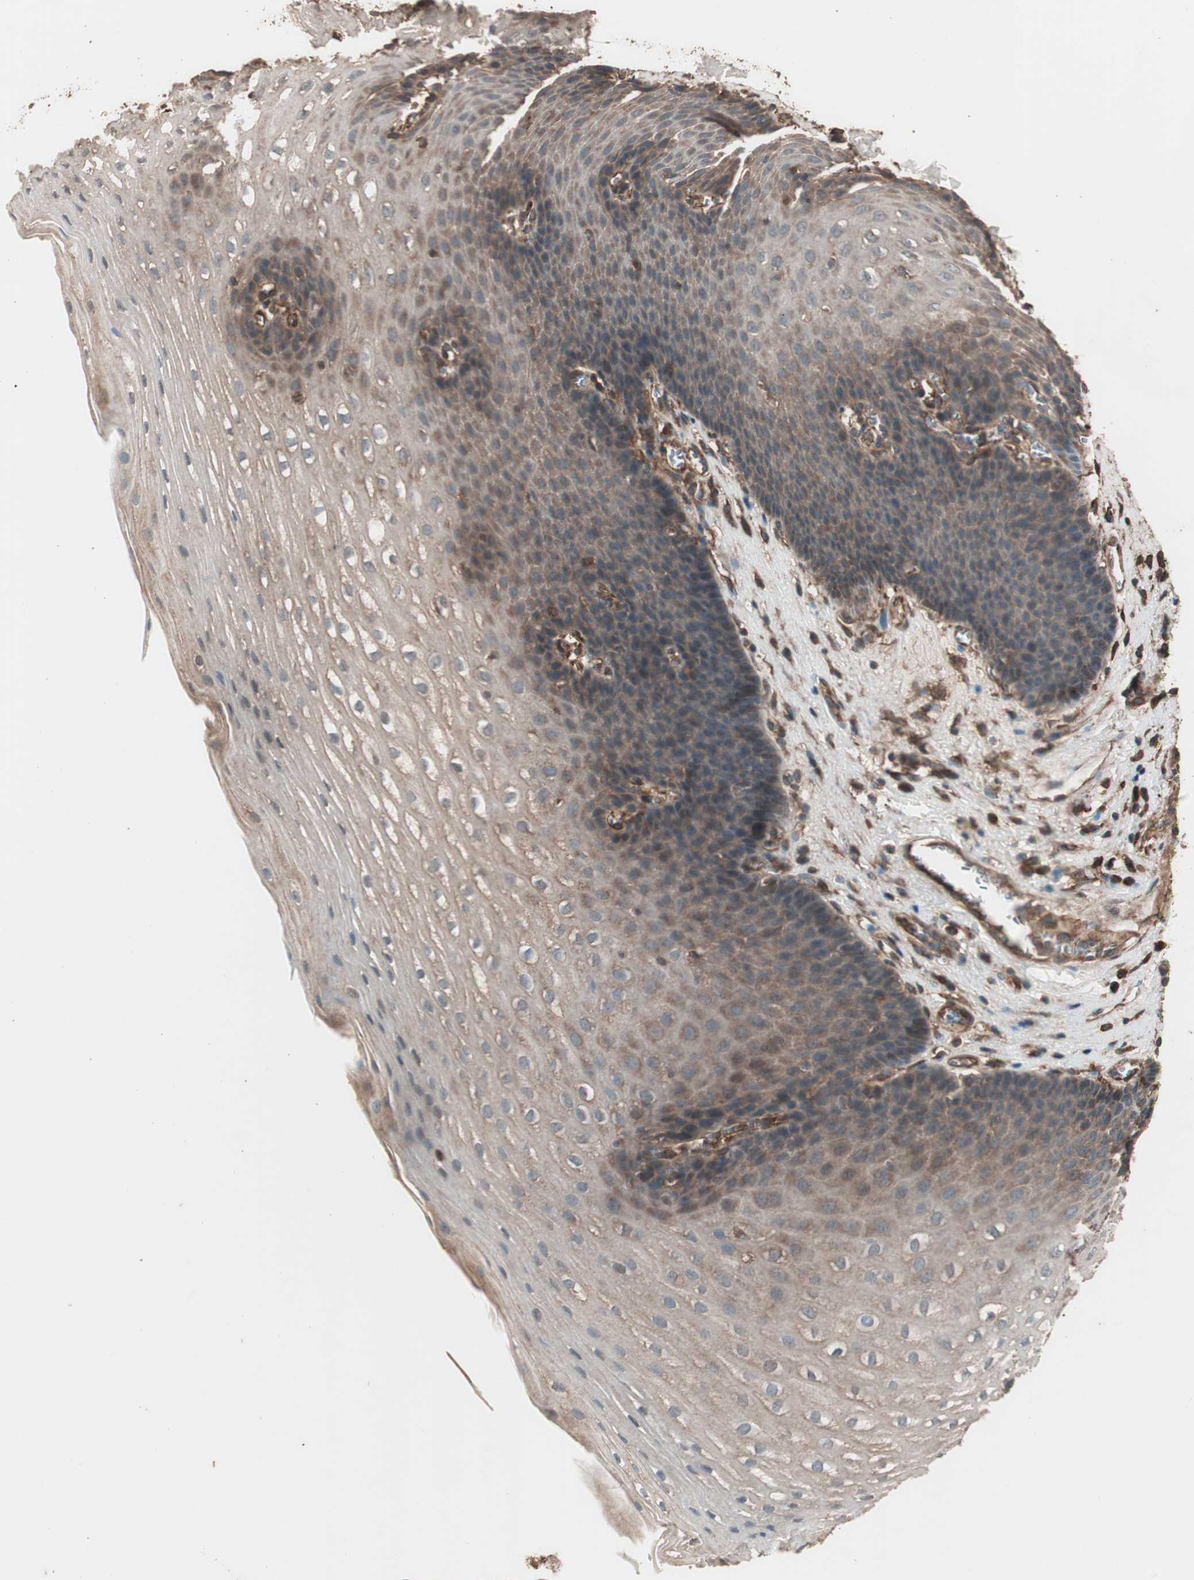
{"staining": {"intensity": "moderate", "quantity": "<25%", "location": "cytoplasmic/membranous"}, "tissue": "esophagus", "cell_type": "Squamous epithelial cells", "image_type": "normal", "snomed": [{"axis": "morphology", "description": "Normal tissue, NOS"}, {"axis": "topography", "description": "Esophagus"}], "caption": "IHC (DAB (3,3'-diaminobenzidine)) staining of unremarkable esophagus exhibits moderate cytoplasmic/membranous protein positivity in about <25% of squamous epithelial cells.", "gene": "CCN4", "patient": {"sex": "male", "age": 48}}